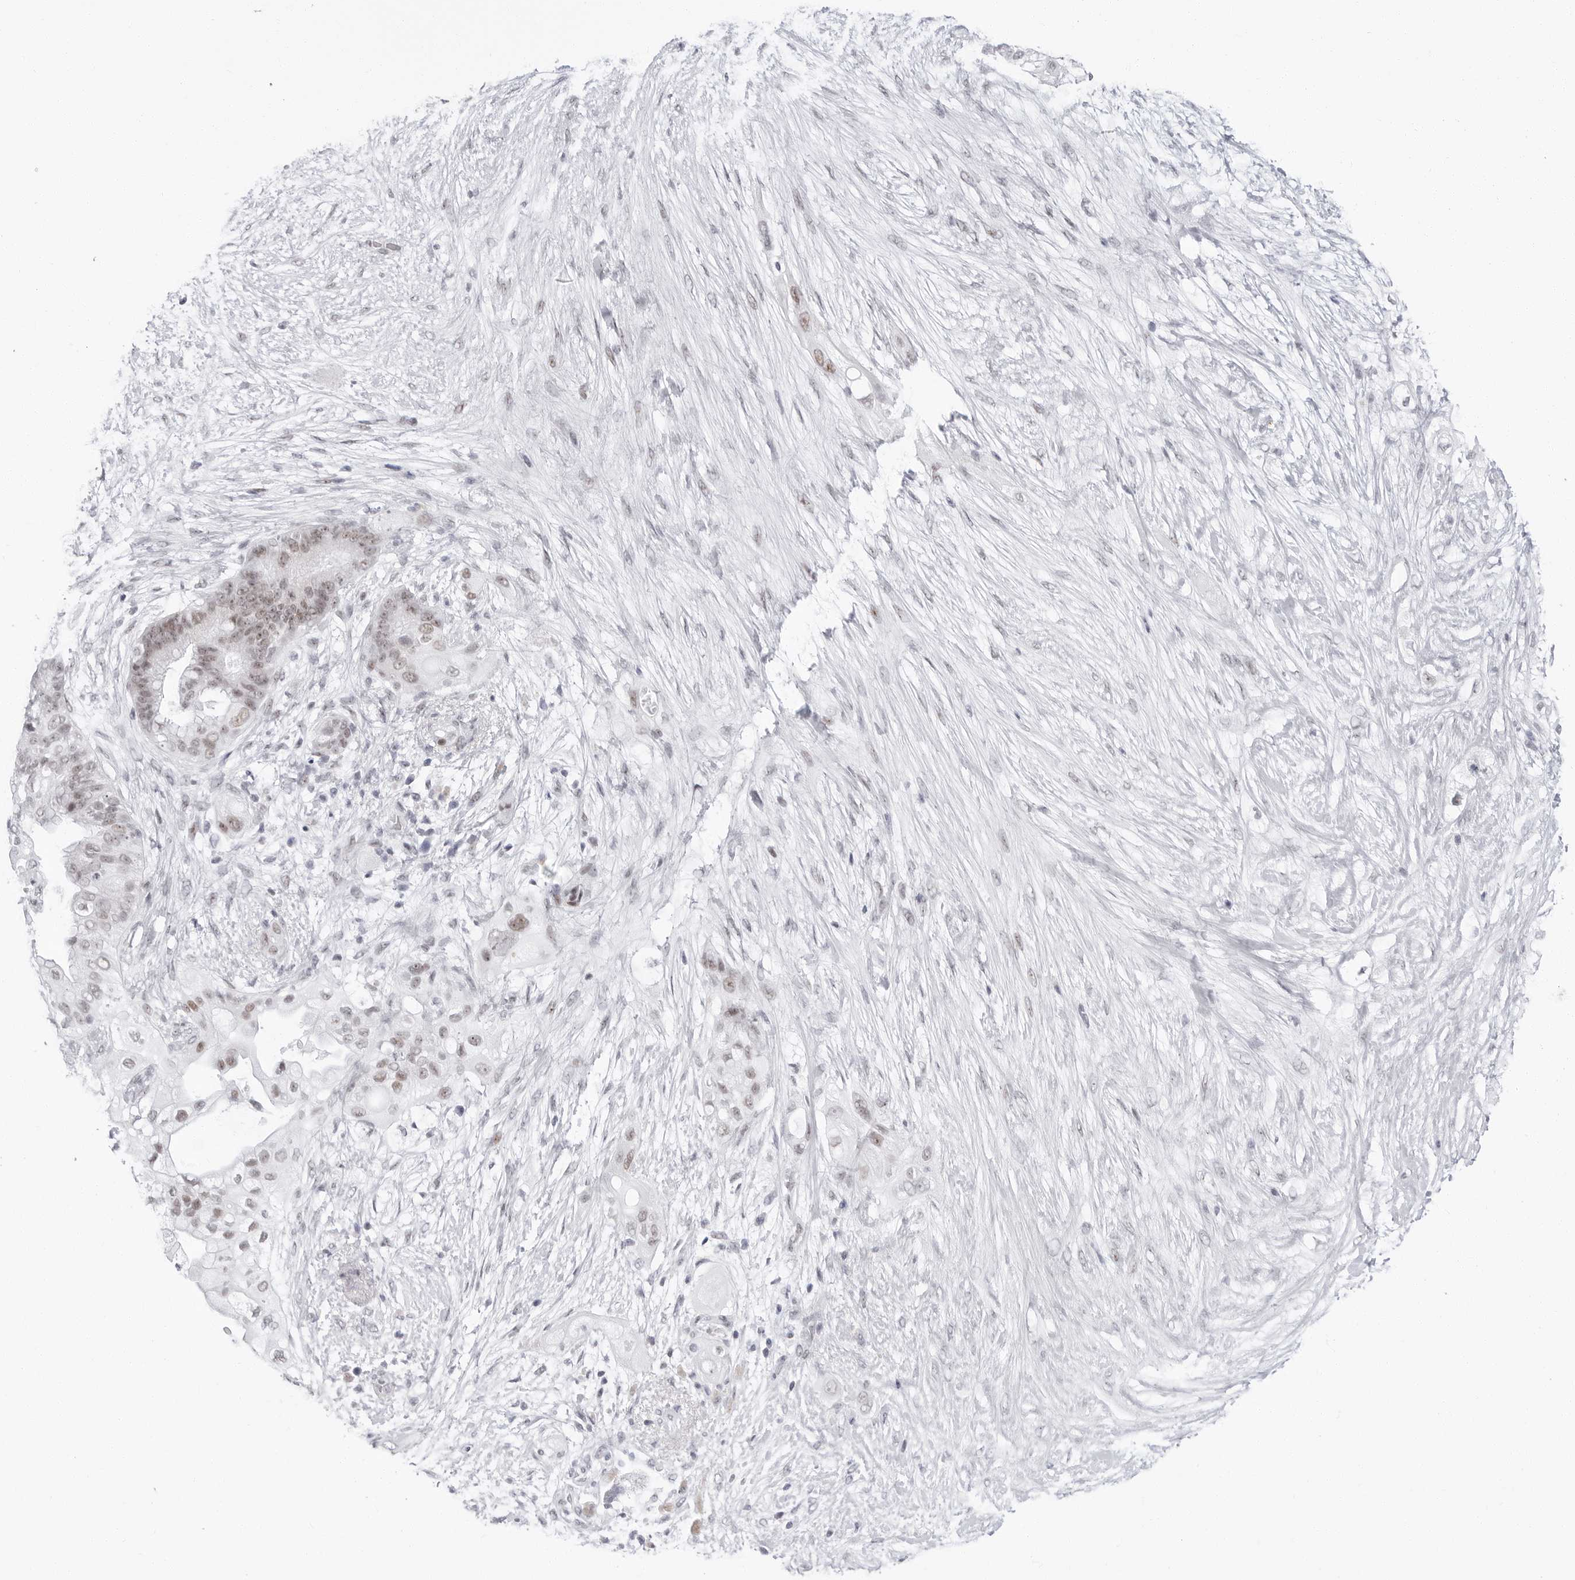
{"staining": {"intensity": "moderate", "quantity": "25%-75%", "location": "nuclear"}, "tissue": "pancreatic cancer", "cell_type": "Tumor cells", "image_type": "cancer", "snomed": [{"axis": "morphology", "description": "Adenocarcinoma, NOS"}, {"axis": "topography", "description": "Pancreas"}], "caption": "An image showing moderate nuclear expression in about 25%-75% of tumor cells in adenocarcinoma (pancreatic), as visualized by brown immunohistochemical staining.", "gene": "VEZF1", "patient": {"sex": "male", "age": 53}}